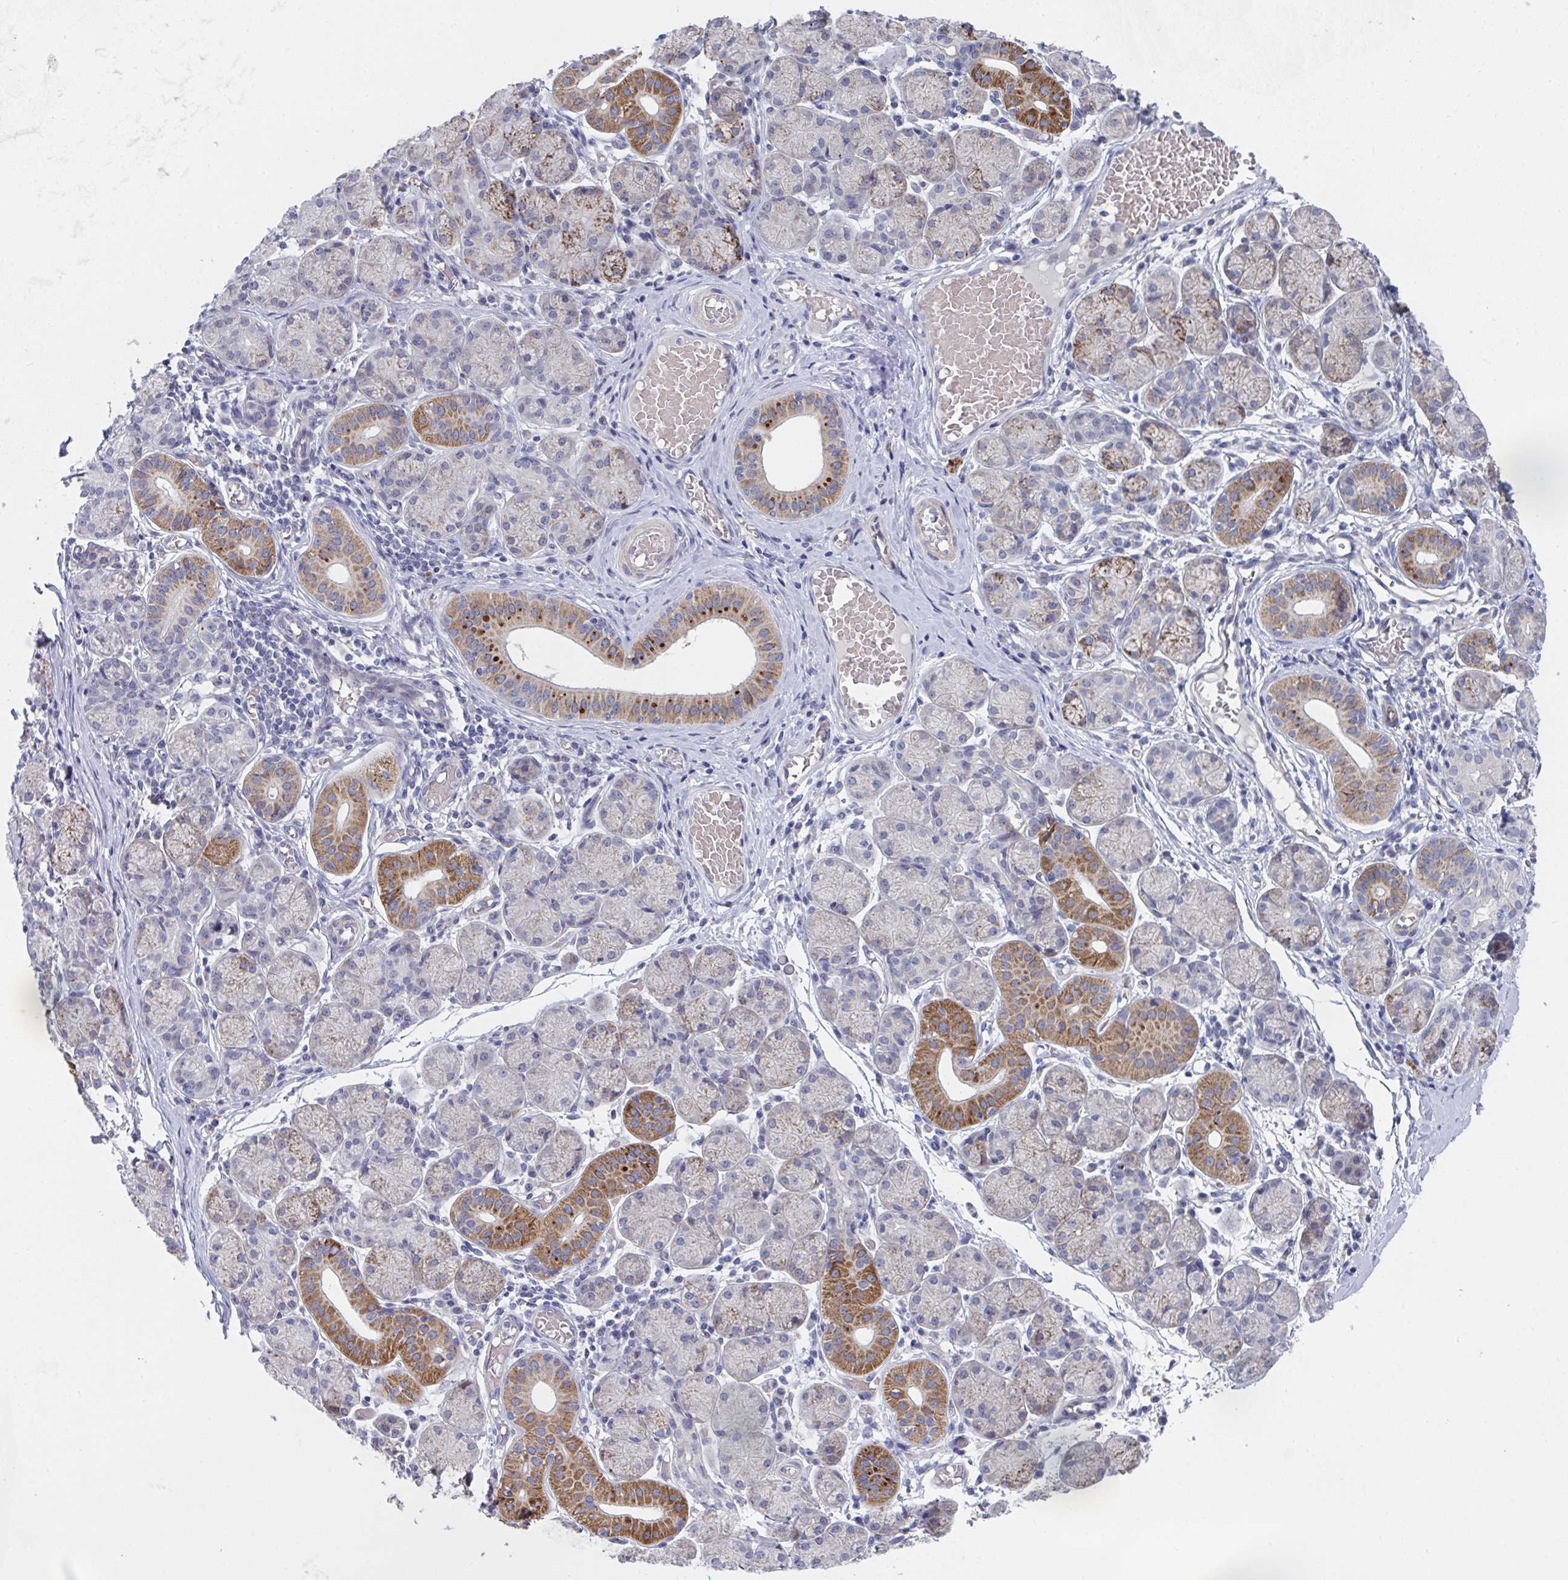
{"staining": {"intensity": "moderate", "quantity": "25%-75%", "location": "cytoplasmic/membranous"}, "tissue": "salivary gland", "cell_type": "Glandular cells", "image_type": "normal", "snomed": [{"axis": "morphology", "description": "Normal tissue, NOS"}, {"axis": "topography", "description": "Salivary gland"}], "caption": "Glandular cells demonstrate medium levels of moderate cytoplasmic/membranous positivity in approximately 25%-75% of cells in unremarkable human salivary gland.", "gene": "VWDE", "patient": {"sex": "female", "age": 24}}